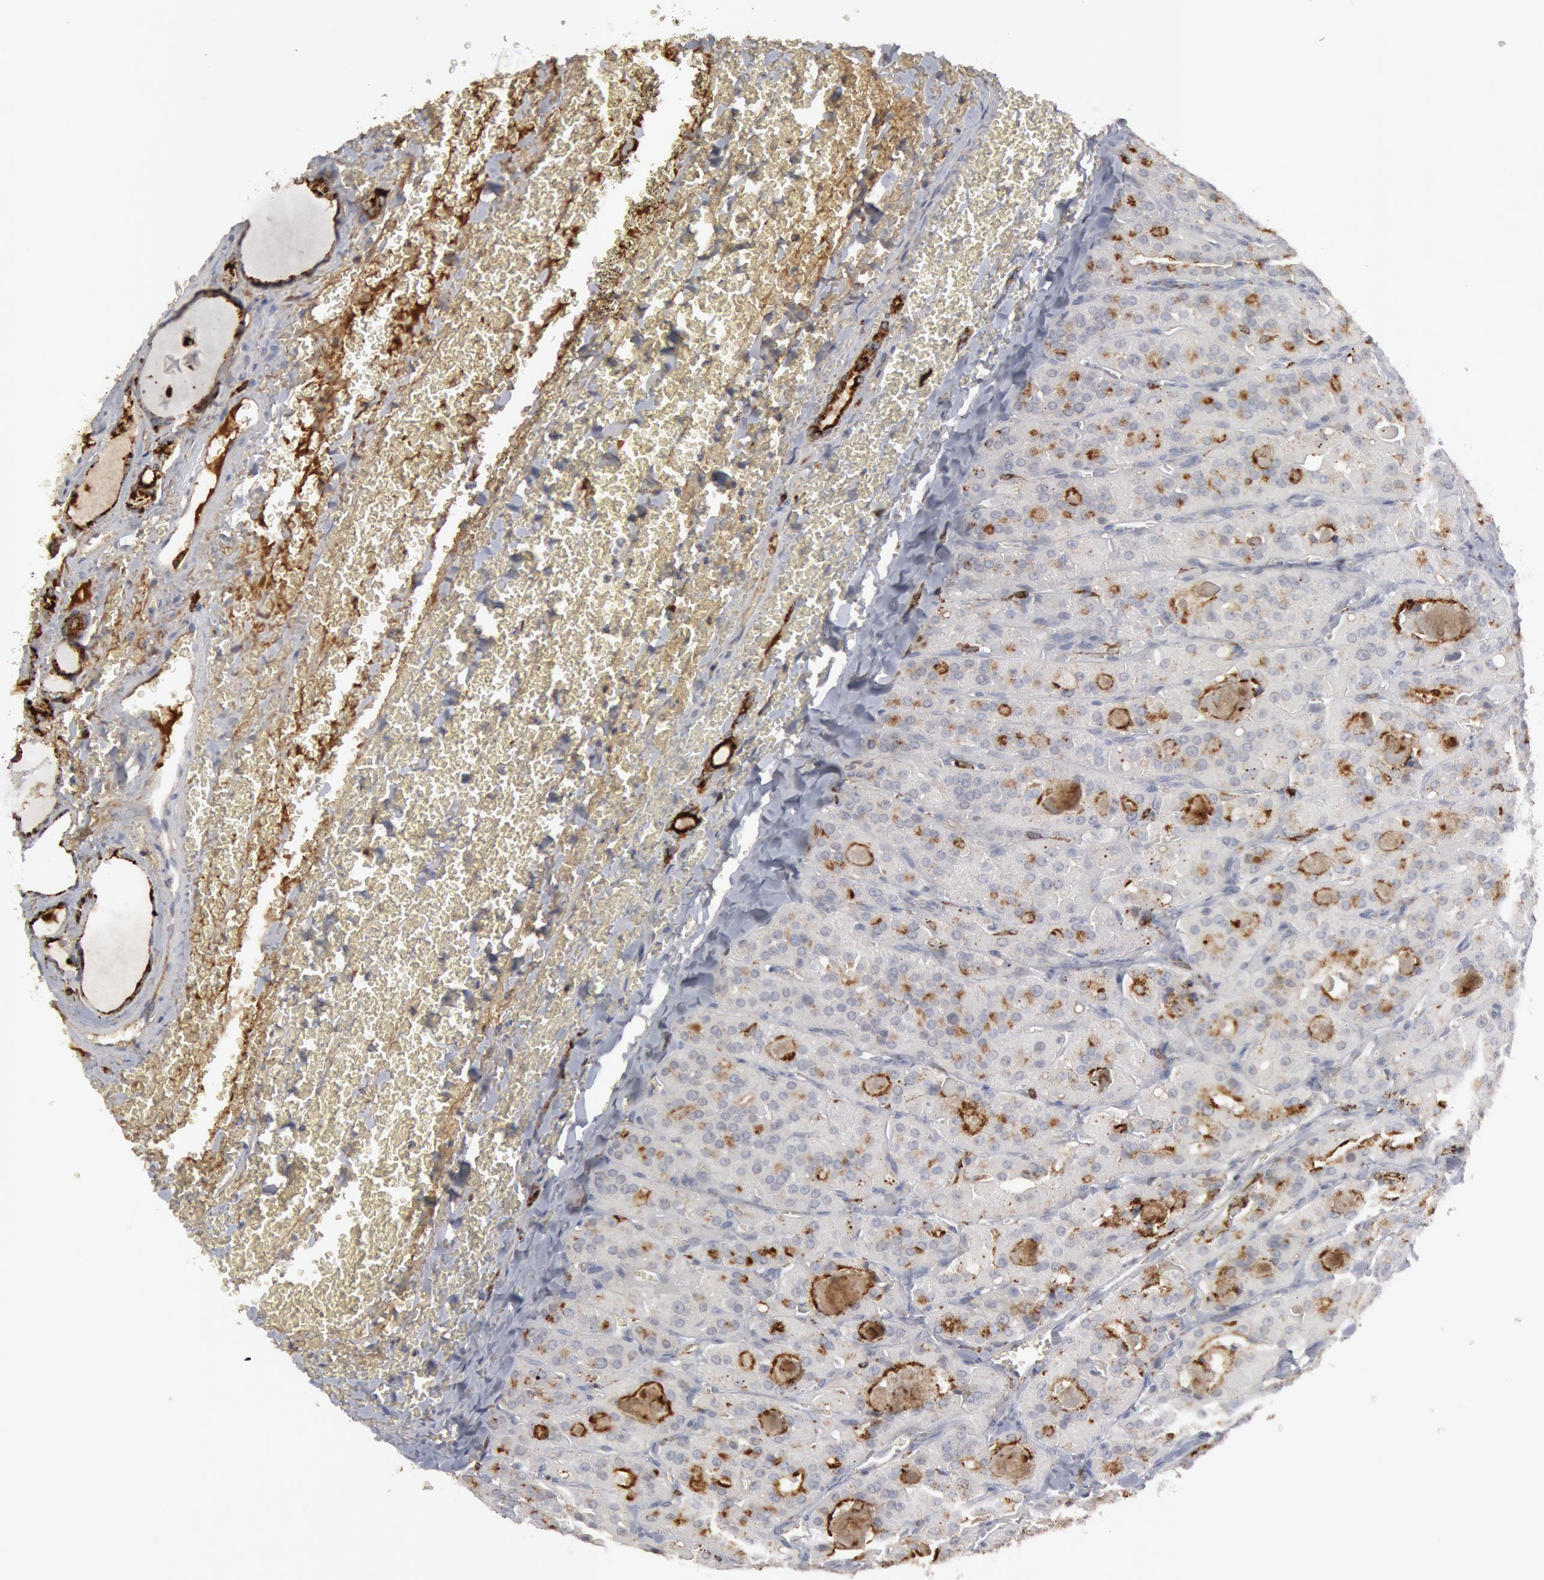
{"staining": {"intensity": "negative", "quantity": "none", "location": "none"}, "tissue": "thyroid cancer", "cell_type": "Tumor cells", "image_type": "cancer", "snomed": [{"axis": "morphology", "description": "Carcinoma, NOS"}, {"axis": "topography", "description": "Thyroid gland"}], "caption": "Thyroid cancer was stained to show a protein in brown. There is no significant staining in tumor cells.", "gene": "C1QC", "patient": {"sex": "male", "age": 76}}